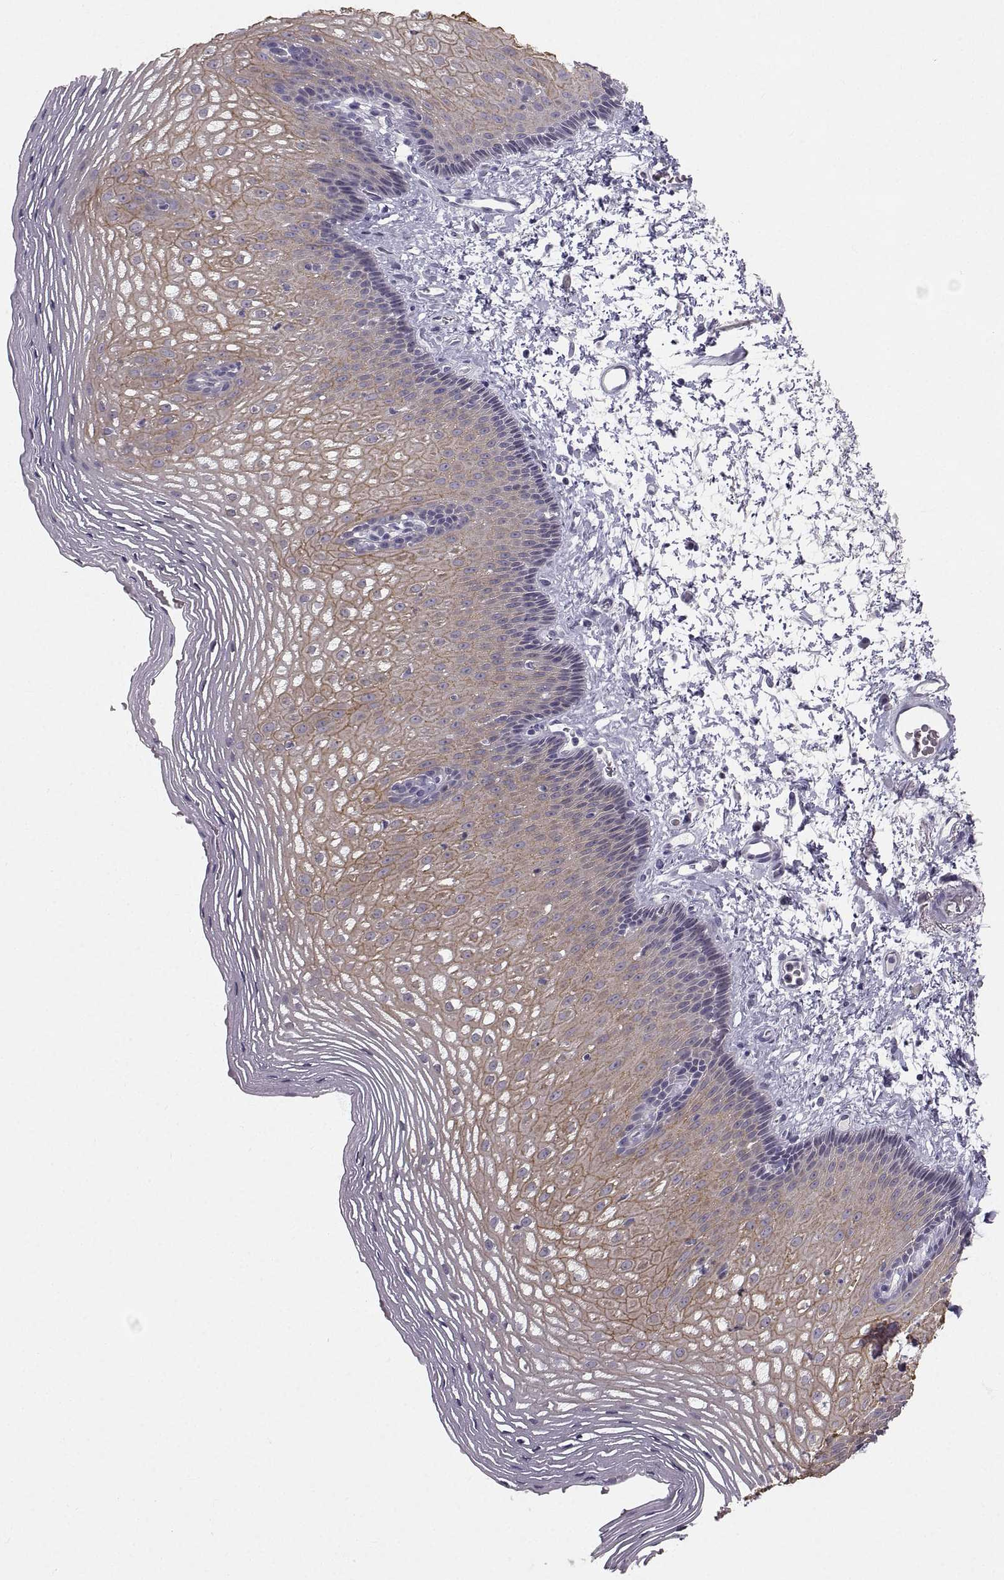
{"staining": {"intensity": "weak", "quantity": "25%-75%", "location": "cytoplasmic/membranous"}, "tissue": "esophagus", "cell_type": "Squamous epithelial cells", "image_type": "normal", "snomed": [{"axis": "morphology", "description": "Normal tissue, NOS"}, {"axis": "topography", "description": "Esophagus"}], "caption": "Esophagus stained with DAB immunohistochemistry (IHC) reveals low levels of weak cytoplasmic/membranous expression in approximately 25%-75% of squamous epithelial cells.", "gene": "ZNF185", "patient": {"sex": "male", "age": 76}}